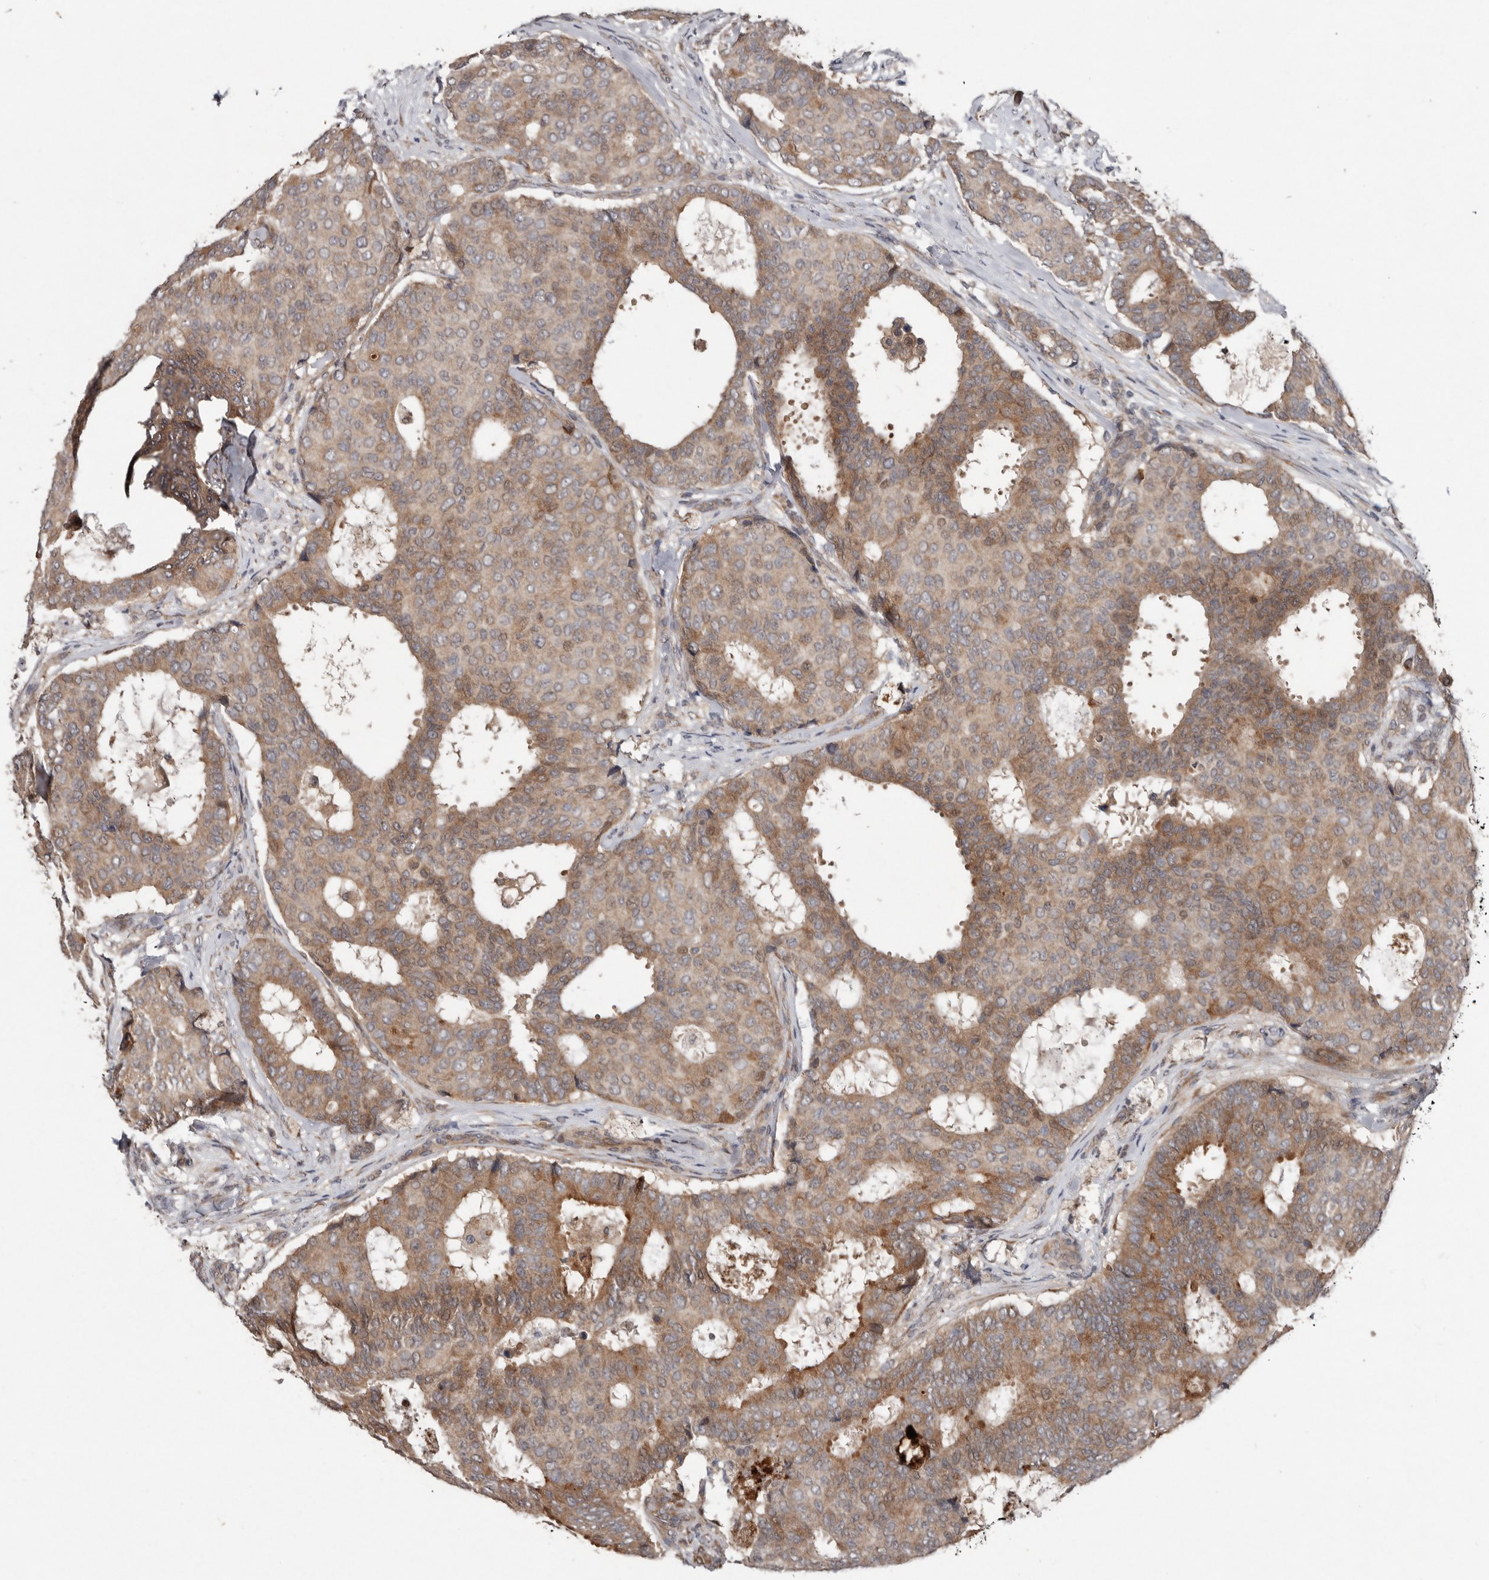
{"staining": {"intensity": "moderate", "quantity": ">75%", "location": "cytoplasmic/membranous"}, "tissue": "breast cancer", "cell_type": "Tumor cells", "image_type": "cancer", "snomed": [{"axis": "morphology", "description": "Duct carcinoma"}, {"axis": "topography", "description": "Breast"}], "caption": "Immunohistochemical staining of human breast cancer (infiltrating ductal carcinoma) shows medium levels of moderate cytoplasmic/membranous protein expression in about >75% of tumor cells.", "gene": "CHML", "patient": {"sex": "female", "age": 75}}